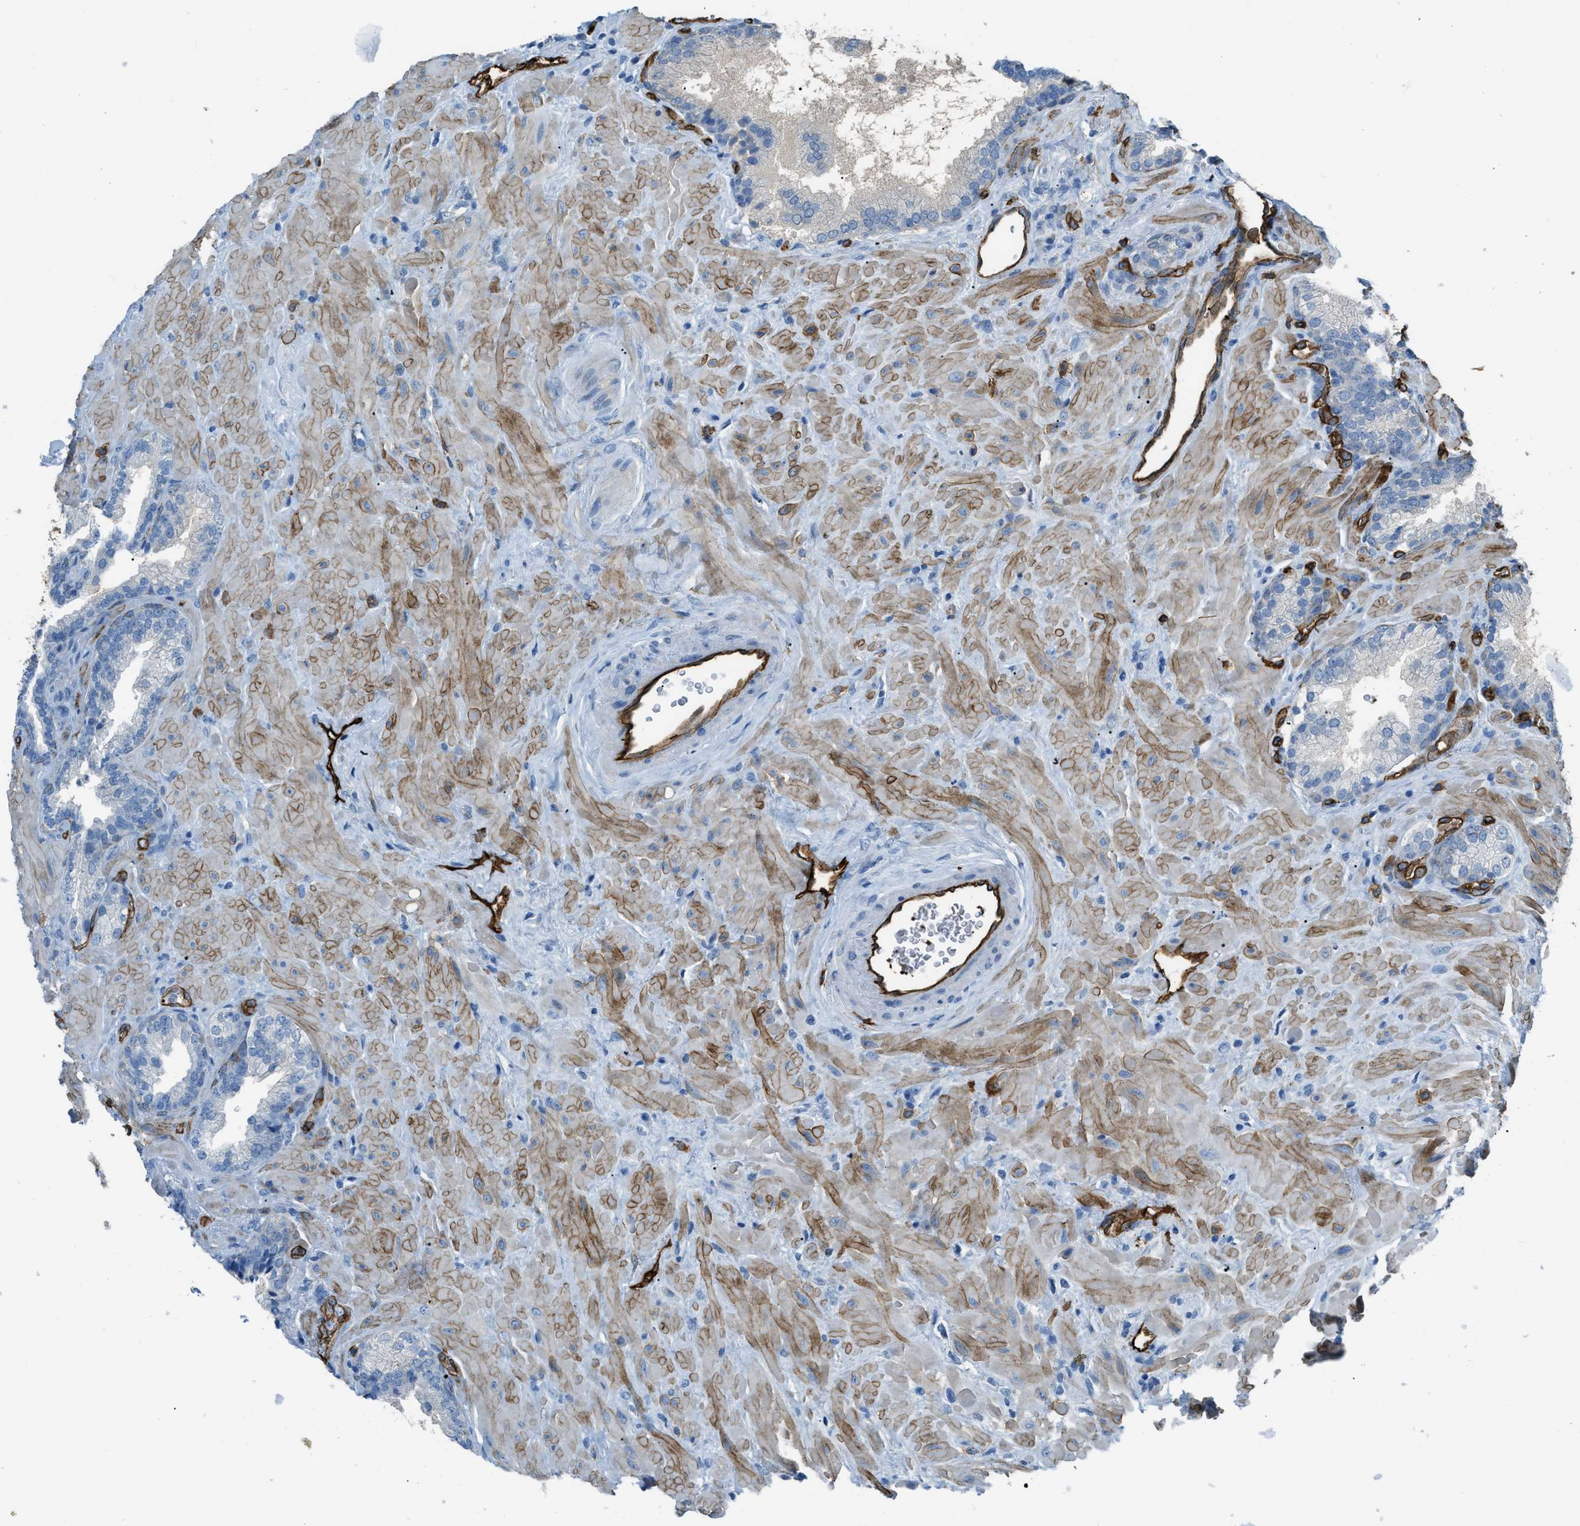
{"staining": {"intensity": "negative", "quantity": "none", "location": "none"}, "tissue": "prostate cancer", "cell_type": "Tumor cells", "image_type": "cancer", "snomed": [{"axis": "morphology", "description": "Adenocarcinoma, Low grade"}, {"axis": "topography", "description": "Prostate"}], "caption": "Tumor cells are negative for protein expression in human prostate cancer.", "gene": "SLC22A15", "patient": {"sex": "male", "age": 71}}